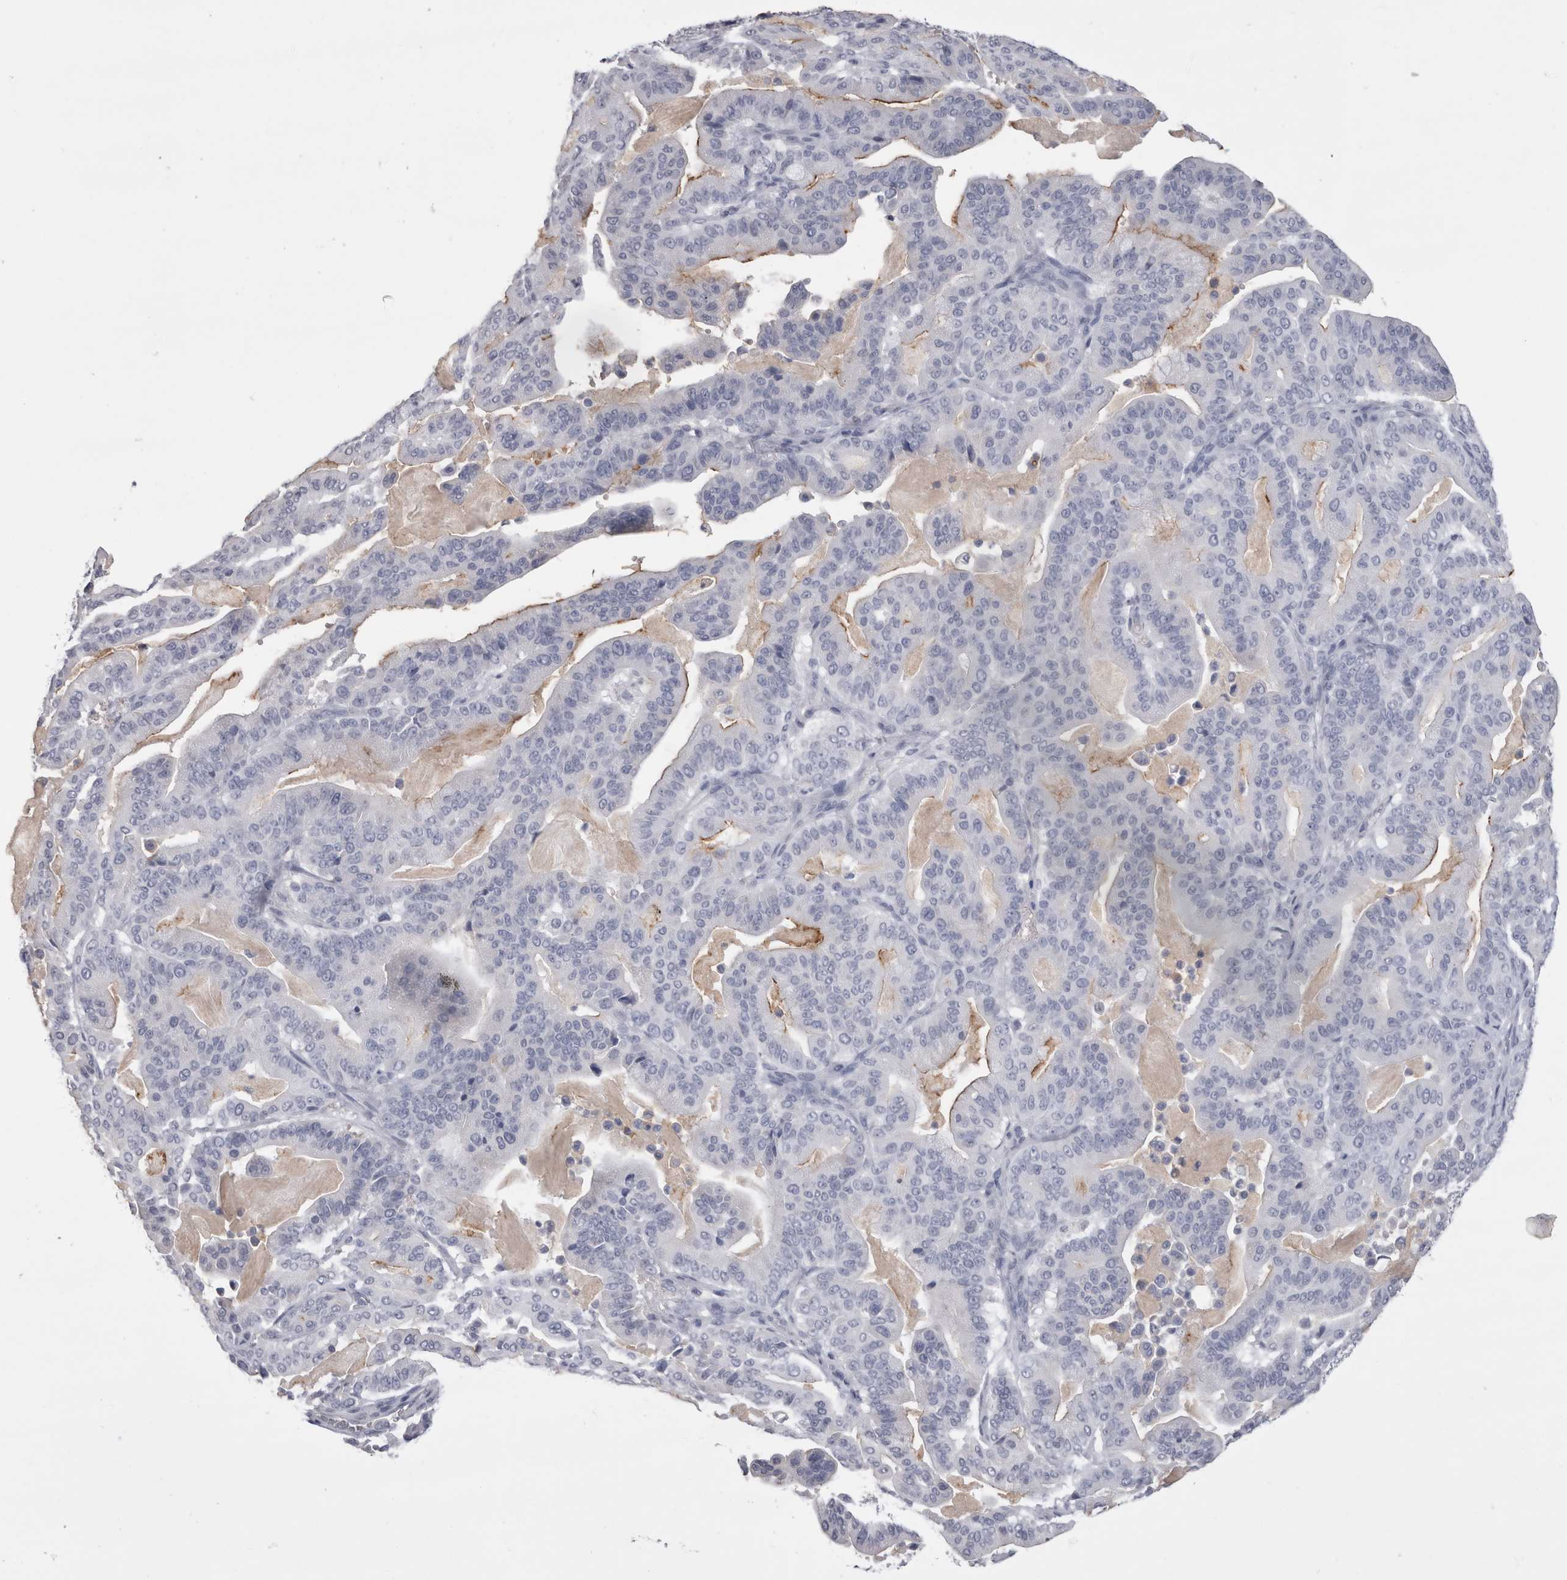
{"staining": {"intensity": "moderate", "quantity": "<25%", "location": "cytoplasmic/membranous"}, "tissue": "pancreatic cancer", "cell_type": "Tumor cells", "image_type": "cancer", "snomed": [{"axis": "morphology", "description": "Adenocarcinoma, NOS"}, {"axis": "topography", "description": "Pancreas"}], "caption": "Immunohistochemistry staining of adenocarcinoma (pancreatic), which reveals low levels of moderate cytoplasmic/membranous expression in about <25% of tumor cells indicating moderate cytoplasmic/membranous protein staining. The staining was performed using DAB (brown) for protein detection and nuclei were counterstained in hematoxylin (blue).", "gene": "CDHR5", "patient": {"sex": "male", "age": 63}}